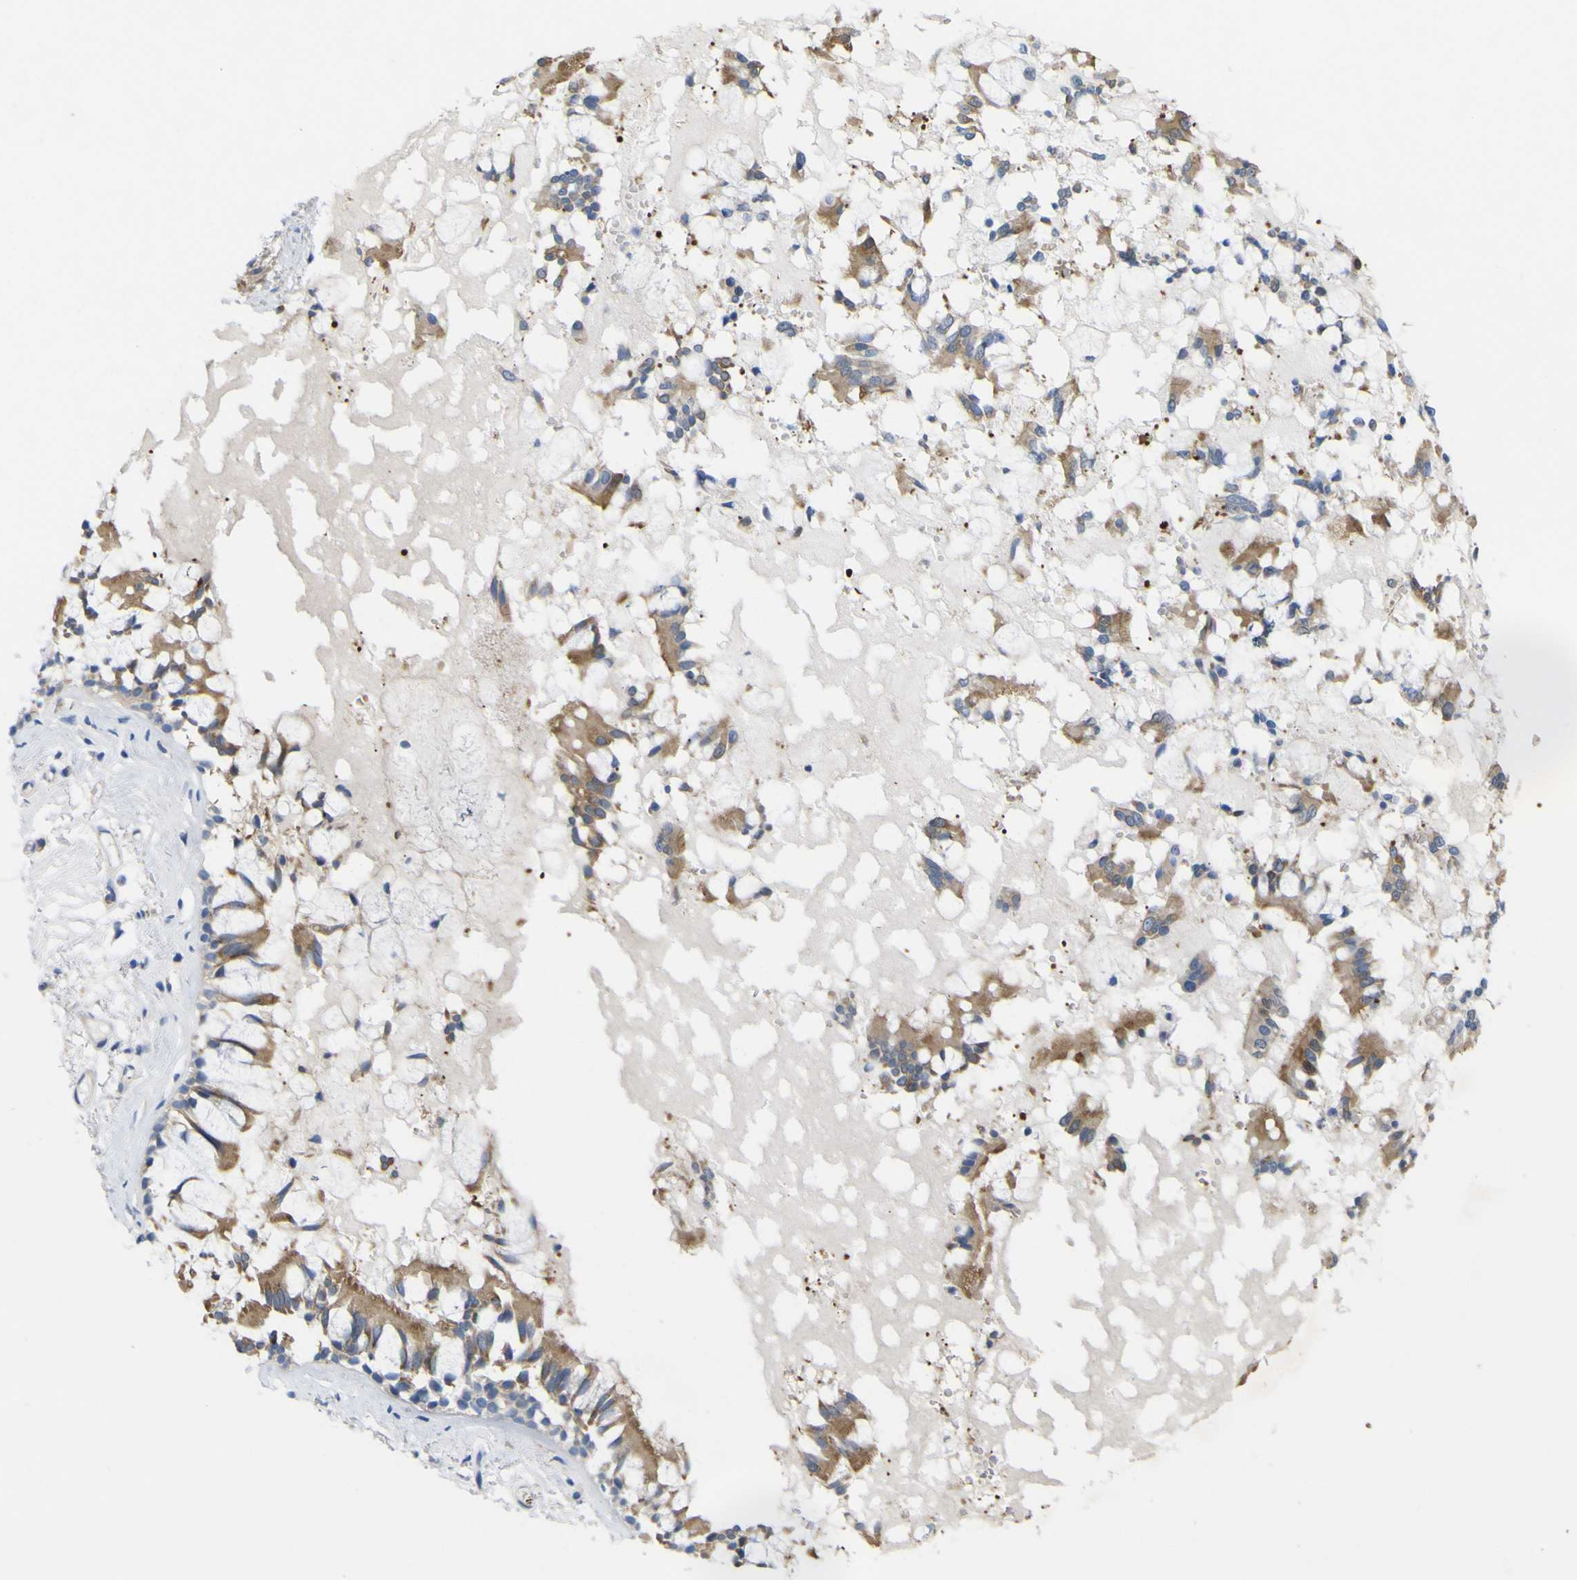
{"staining": {"intensity": "moderate", "quantity": ">75%", "location": "cytoplasmic/membranous"}, "tissue": "bronchus", "cell_type": "Respiratory epithelial cells", "image_type": "normal", "snomed": [{"axis": "morphology", "description": "Normal tissue, NOS"}, {"axis": "morphology", "description": "Inflammation, NOS"}, {"axis": "topography", "description": "Cartilage tissue"}, {"axis": "topography", "description": "Lung"}], "caption": "The immunohistochemical stain highlights moderate cytoplasmic/membranous positivity in respiratory epithelial cells of unremarkable bronchus. The staining was performed using DAB (3,3'-diaminobenzidine) to visualize the protein expression in brown, while the nuclei were stained in blue with hematoxylin (Magnification: 20x).", "gene": "MYEOV", "patient": {"sex": "male", "age": 71}}